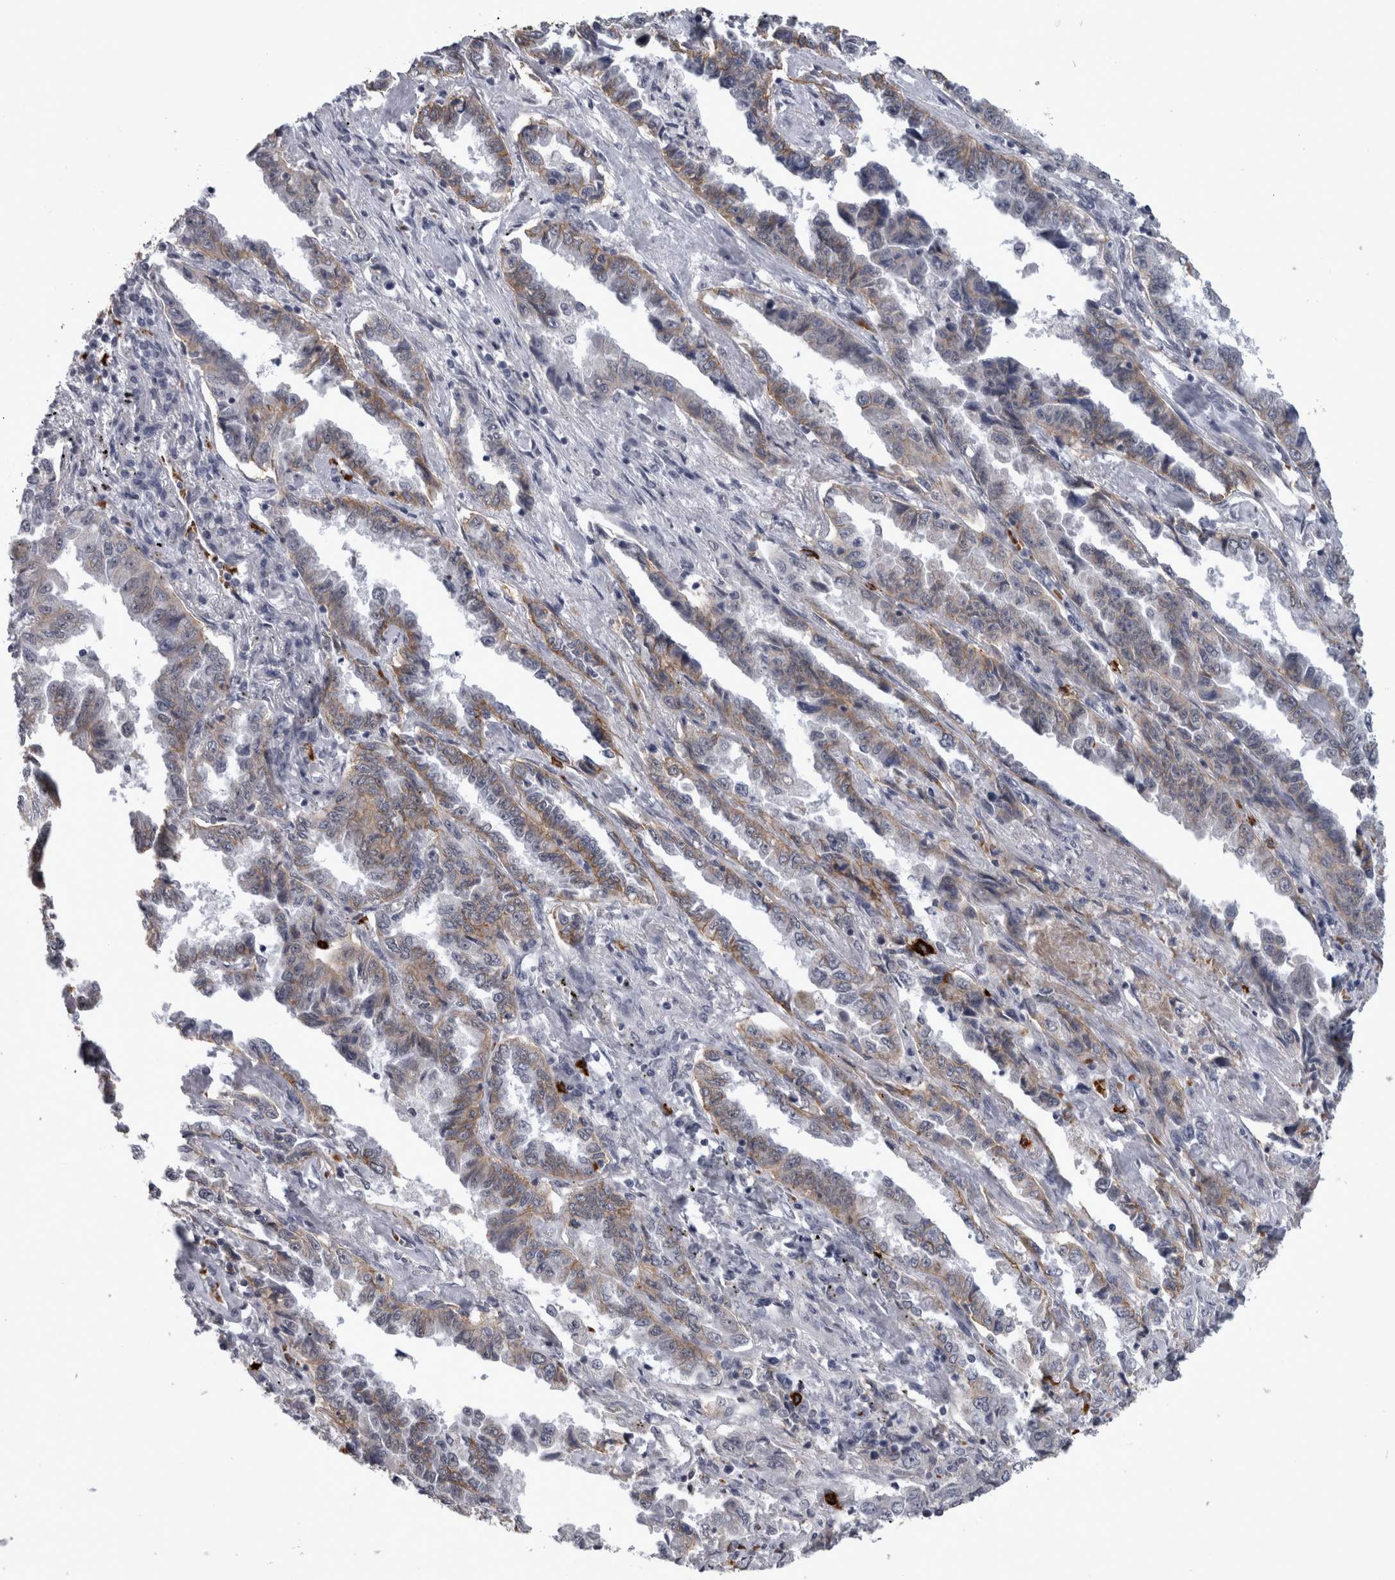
{"staining": {"intensity": "moderate", "quantity": "25%-75%", "location": "cytoplasmic/membranous"}, "tissue": "lung cancer", "cell_type": "Tumor cells", "image_type": "cancer", "snomed": [{"axis": "morphology", "description": "Adenocarcinoma, NOS"}, {"axis": "topography", "description": "Lung"}], "caption": "Immunohistochemistry photomicrograph of lung cancer (adenocarcinoma) stained for a protein (brown), which demonstrates medium levels of moderate cytoplasmic/membranous staining in about 25%-75% of tumor cells.", "gene": "PEBP4", "patient": {"sex": "female", "age": 51}}